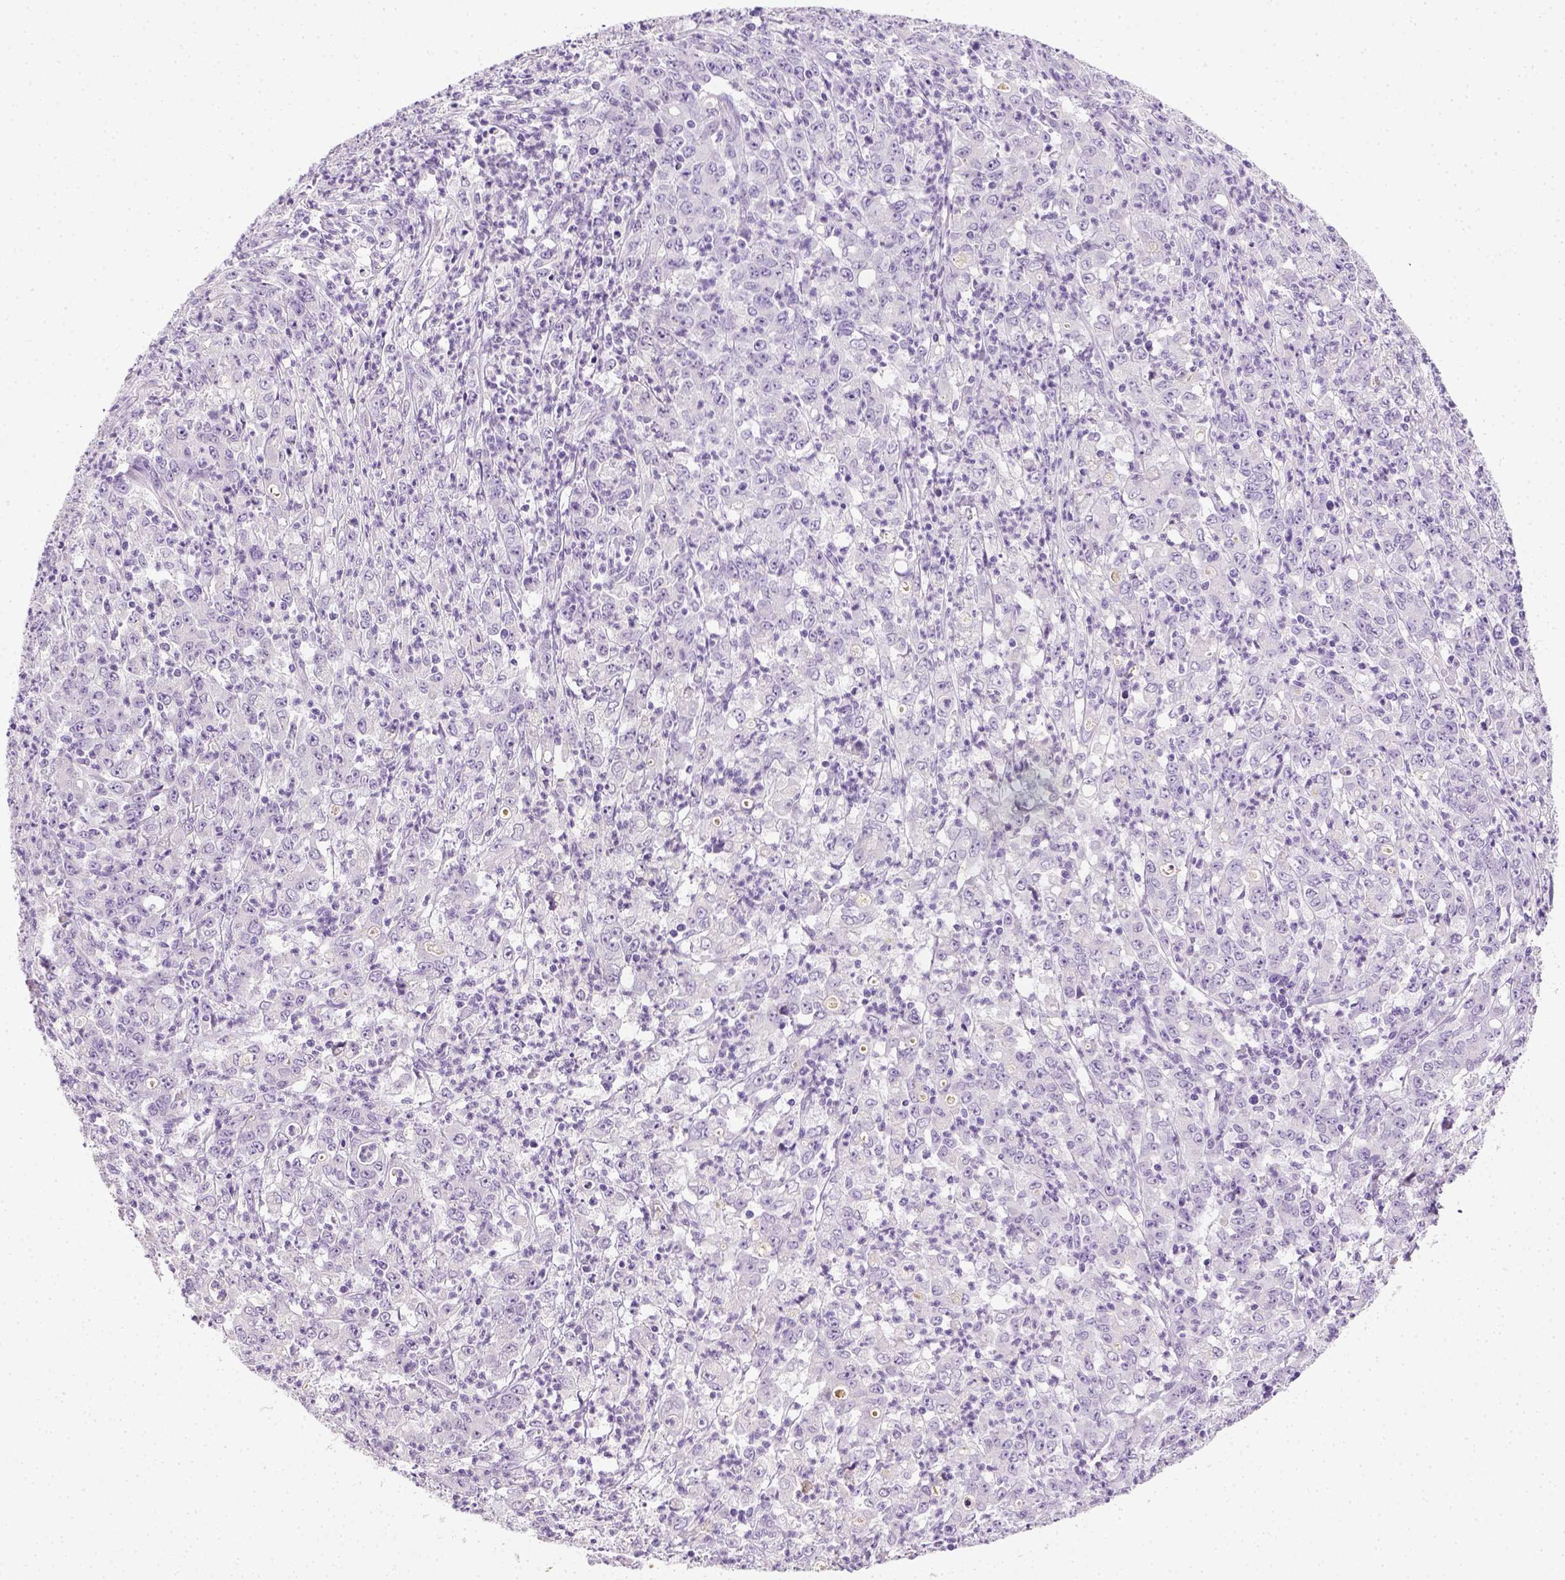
{"staining": {"intensity": "negative", "quantity": "none", "location": "none"}, "tissue": "stomach cancer", "cell_type": "Tumor cells", "image_type": "cancer", "snomed": [{"axis": "morphology", "description": "Adenocarcinoma, NOS"}, {"axis": "topography", "description": "Stomach, lower"}], "caption": "Tumor cells are negative for protein expression in human stomach cancer (adenocarcinoma). (Stains: DAB immunohistochemistry (IHC) with hematoxylin counter stain, Microscopy: brightfield microscopy at high magnification).", "gene": "LGSN", "patient": {"sex": "female", "age": 71}}